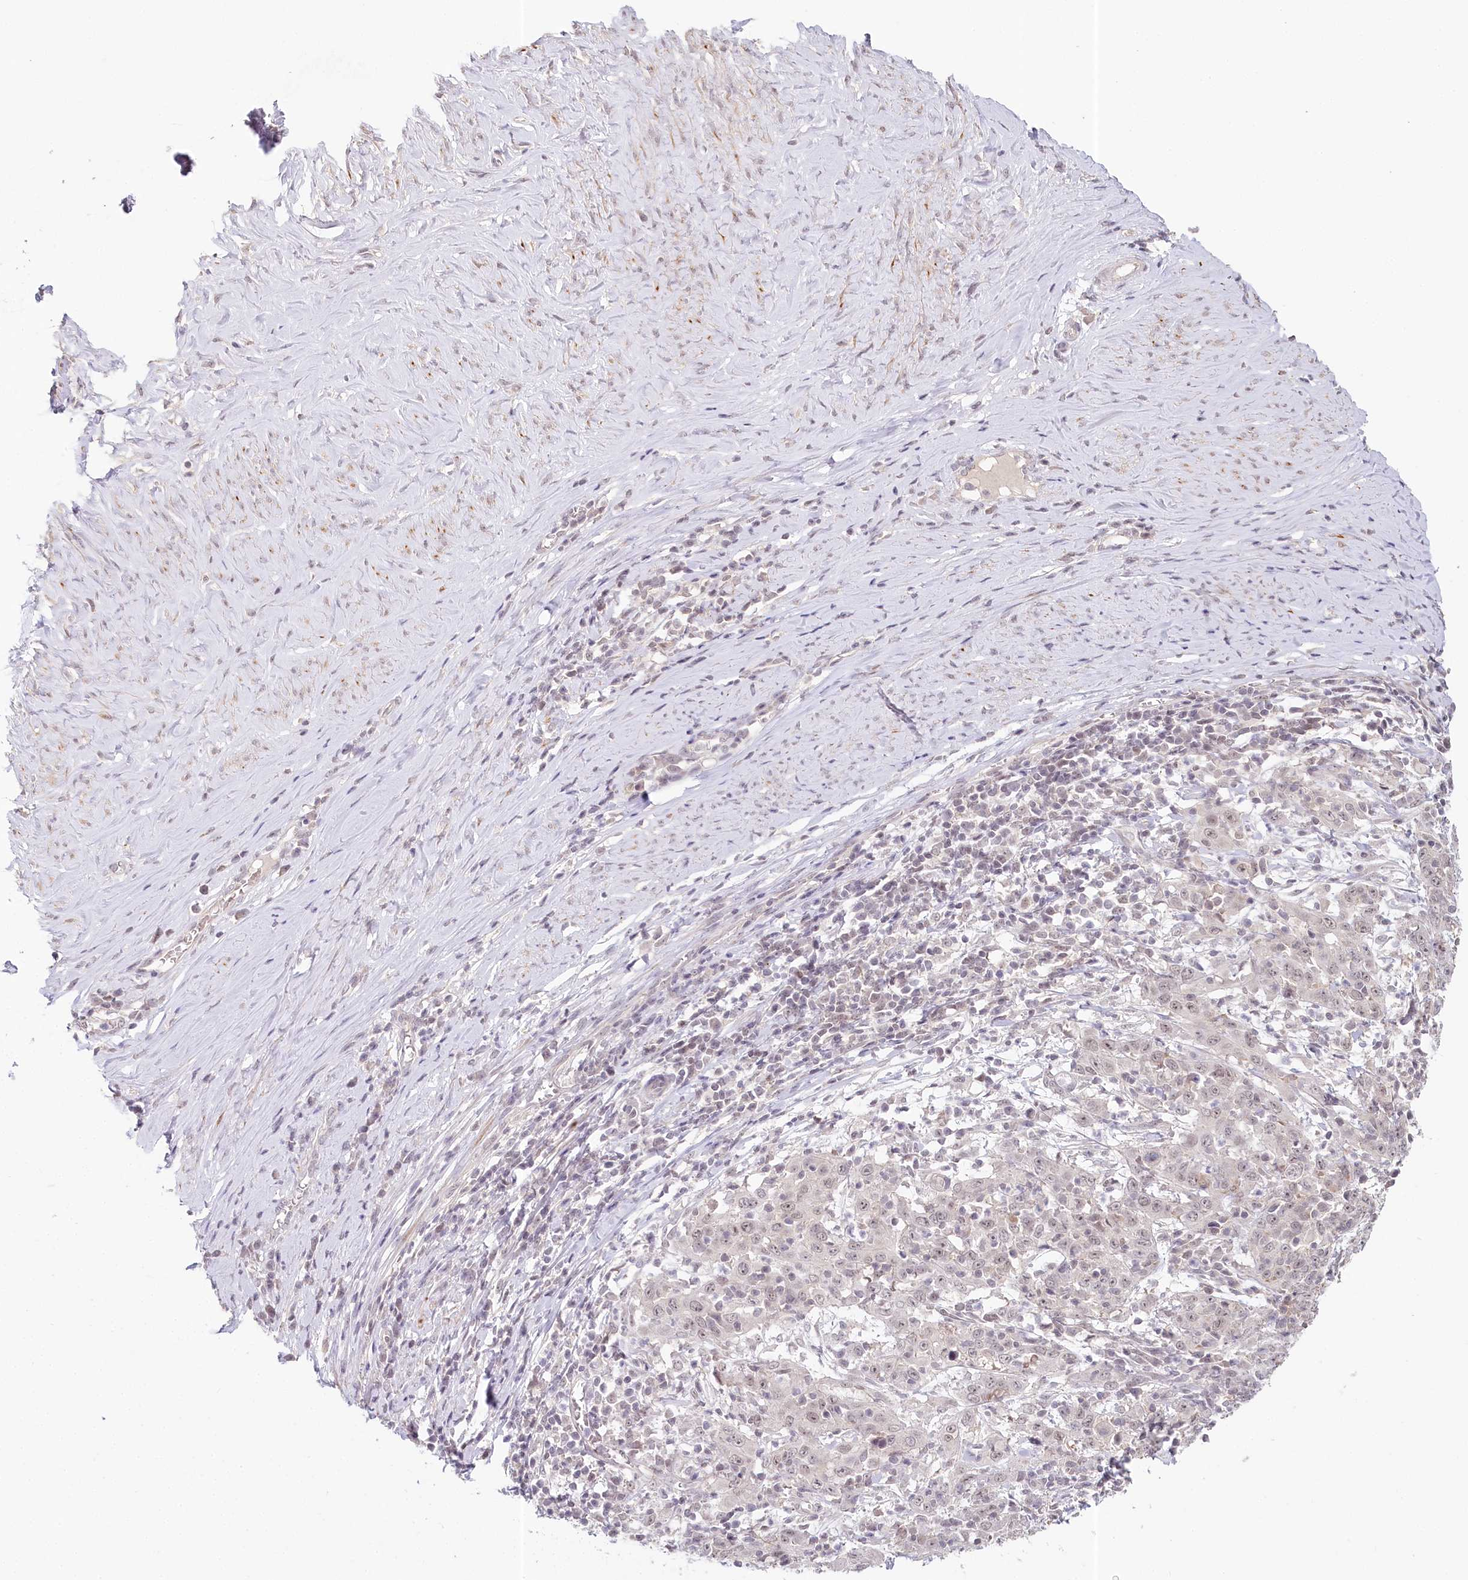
{"staining": {"intensity": "weak", "quantity": "<25%", "location": "nuclear"}, "tissue": "cervical cancer", "cell_type": "Tumor cells", "image_type": "cancer", "snomed": [{"axis": "morphology", "description": "Squamous cell carcinoma, NOS"}, {"axis": "topography", "description": "Cervix"}], "caption": "The immunohistochemistry micrograph has no significant expression in tumor cells of cervical squamous cell carcinoma tissue. (DAB immunohistochemistry with hematoxylin counter stain).", "gene": "AMTN", "patient": {"sex": "female", "age": 46}}